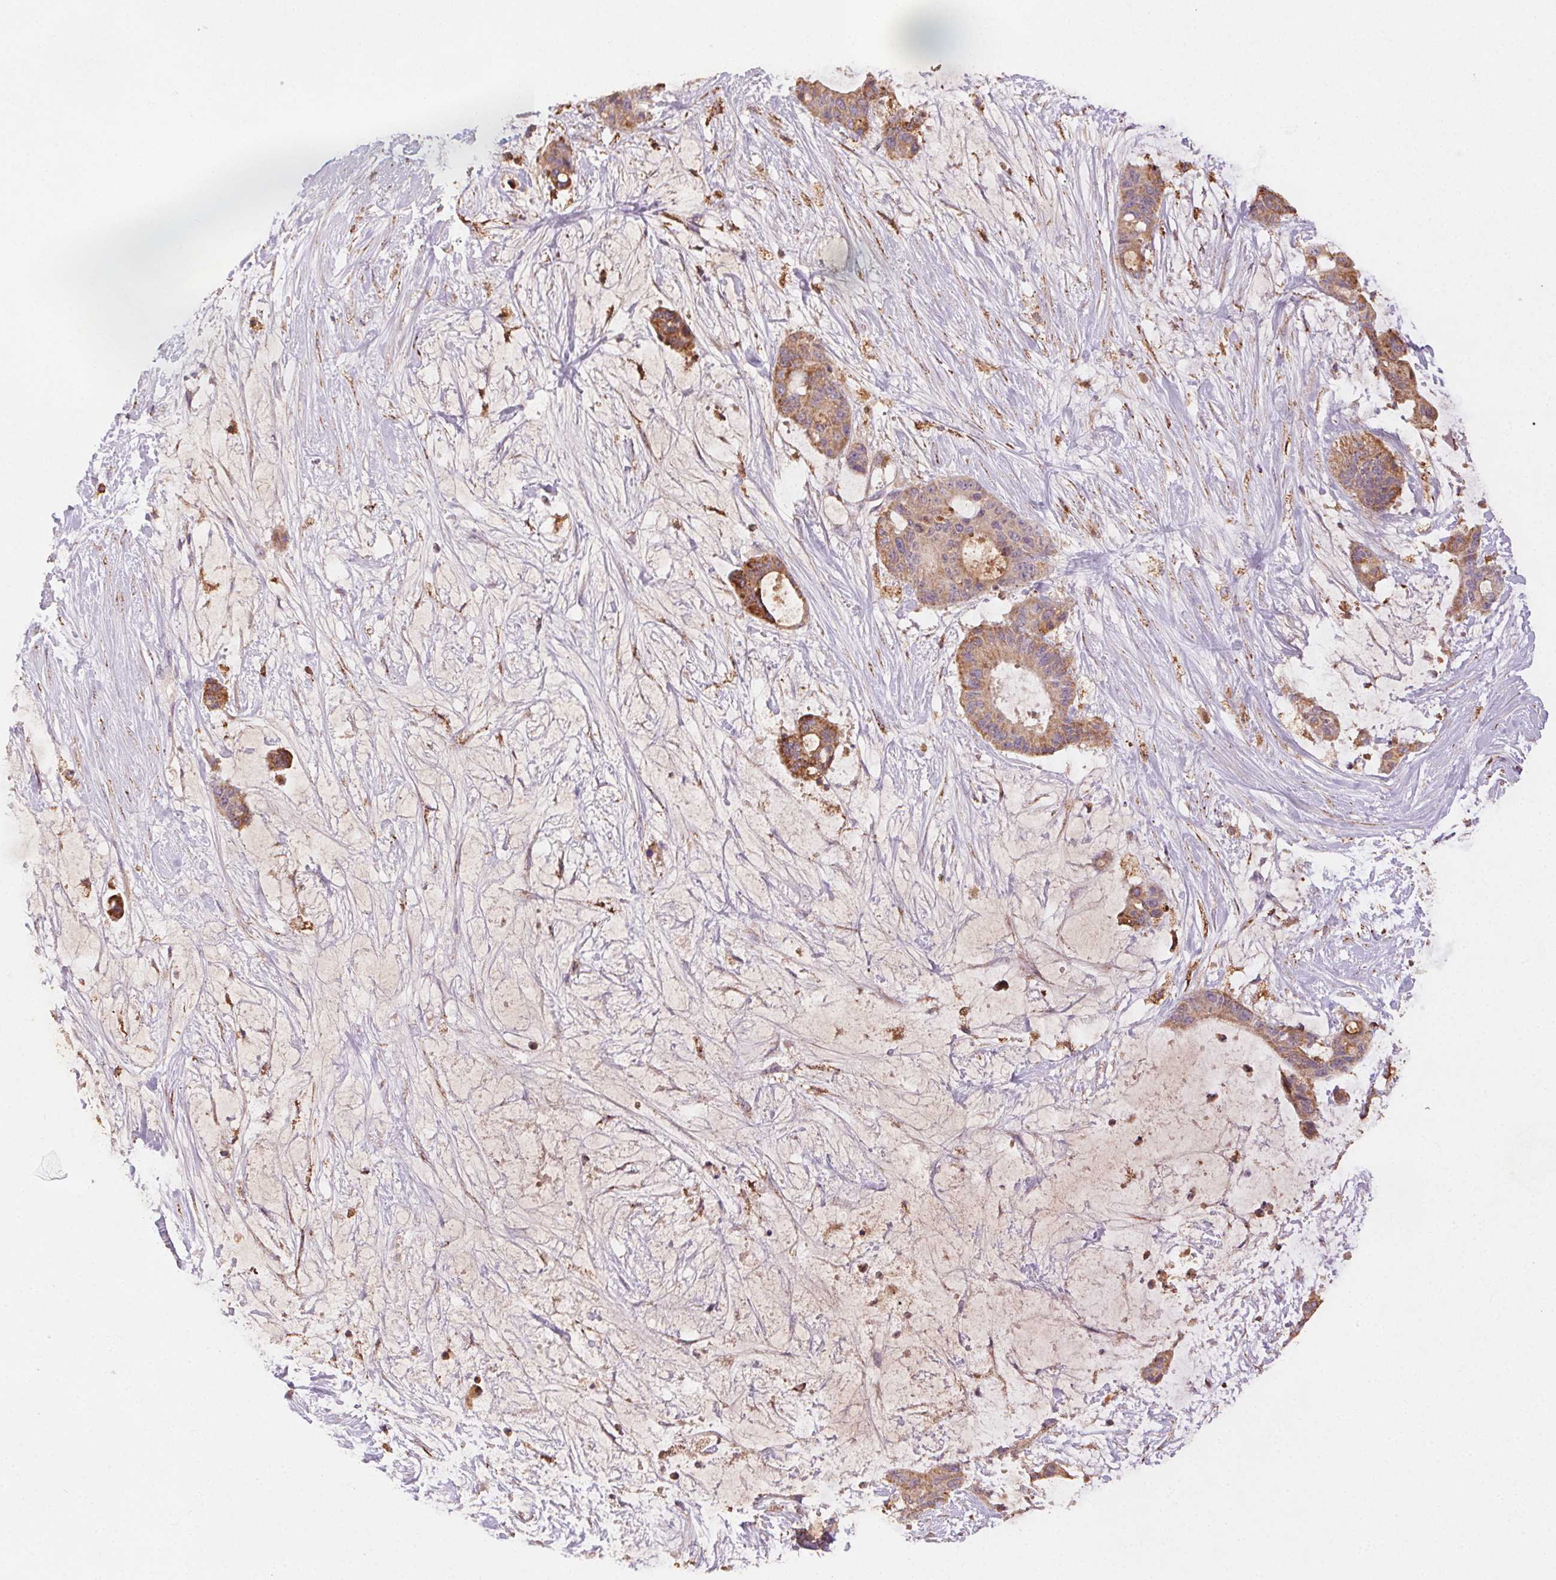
{"staining": {"intensity": "weak", "quantity": ">75%", "location": "cytoplasmic/membranous"}, "tissue": "liver cancer", "cell_type": "Tumor cells", "image_type": "cancer", "snomed": [{"axis": "morphology", "description": "Normal tissue, NOS"}, {"axis": "morphology", "description": "Cholangiocarcinoma"}, {"axis": "topography", "description": "Liver"}, {"axis": "topography", "description": "Peripheral nerve tissue"}], "caption": "Approximately >75% of tumor cells in human cholangiocarcinoma (liver) exhibit weak cytoplasmic/membranous protein positivity as visualized by brown immunohistochemical staining.", "gene": "FNBP1L", "patient": {"sex": "female", "age": 73}}